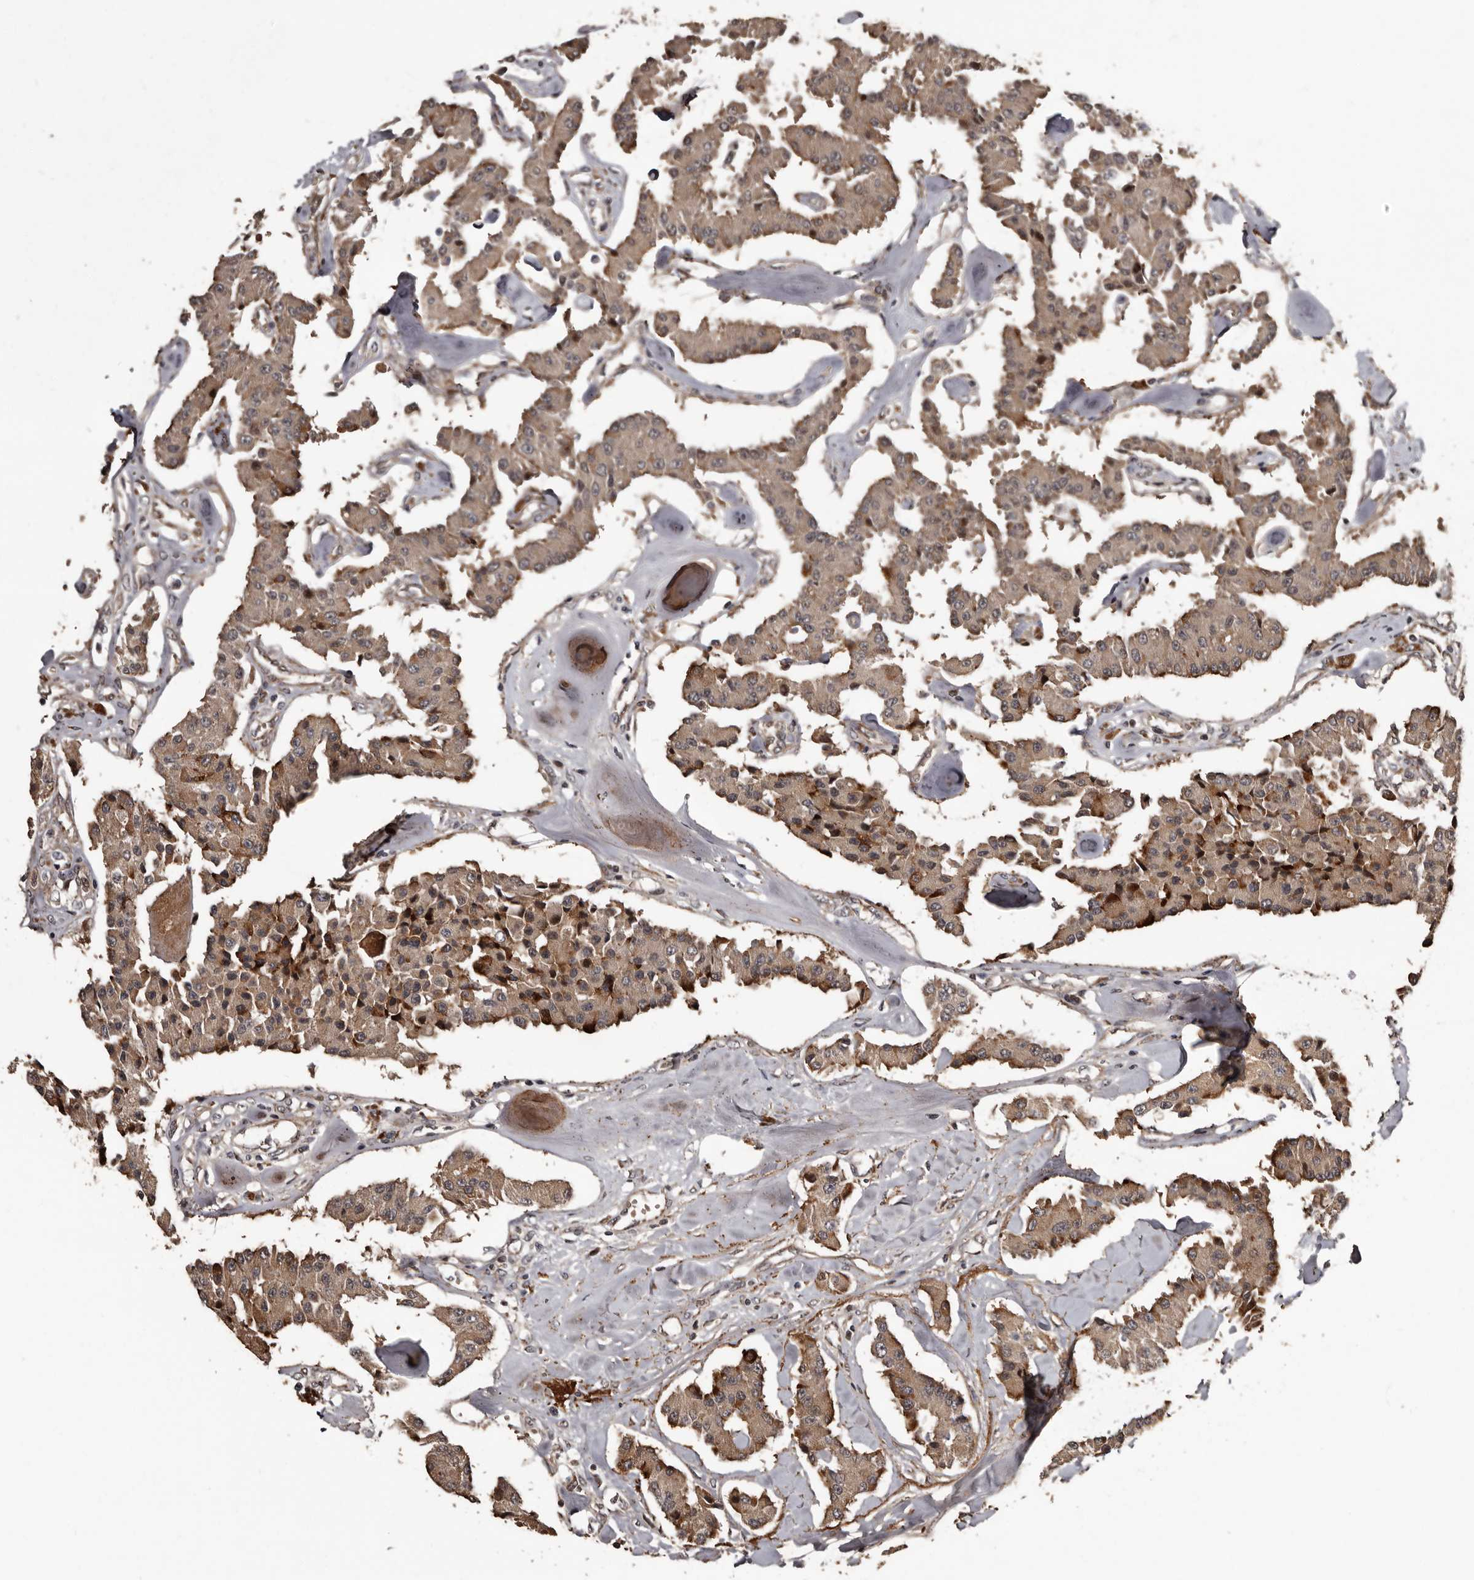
{"staining": {"intensity": "moderate", "quantity": ">75%", "location": "cytoplasmic/membranous"}, "tissue": "carcinoid", "cell_type": "Tumor cells", "image_type": "cancer", "snomed": [{"axis": "morphology", "description": "Carcinoid, malignant, NOS"}, {"axis": "topography", "description": "Pancreas"}], "caption": "An IHC histopathology image of tumor tissue is shown. Protein staining in brown highlights moderate cytoplasmic/membranous positivity in carcinoid within tumor cells.", "gene": "SERTAD4", "patient": {"sex": "male", "age": 41}}